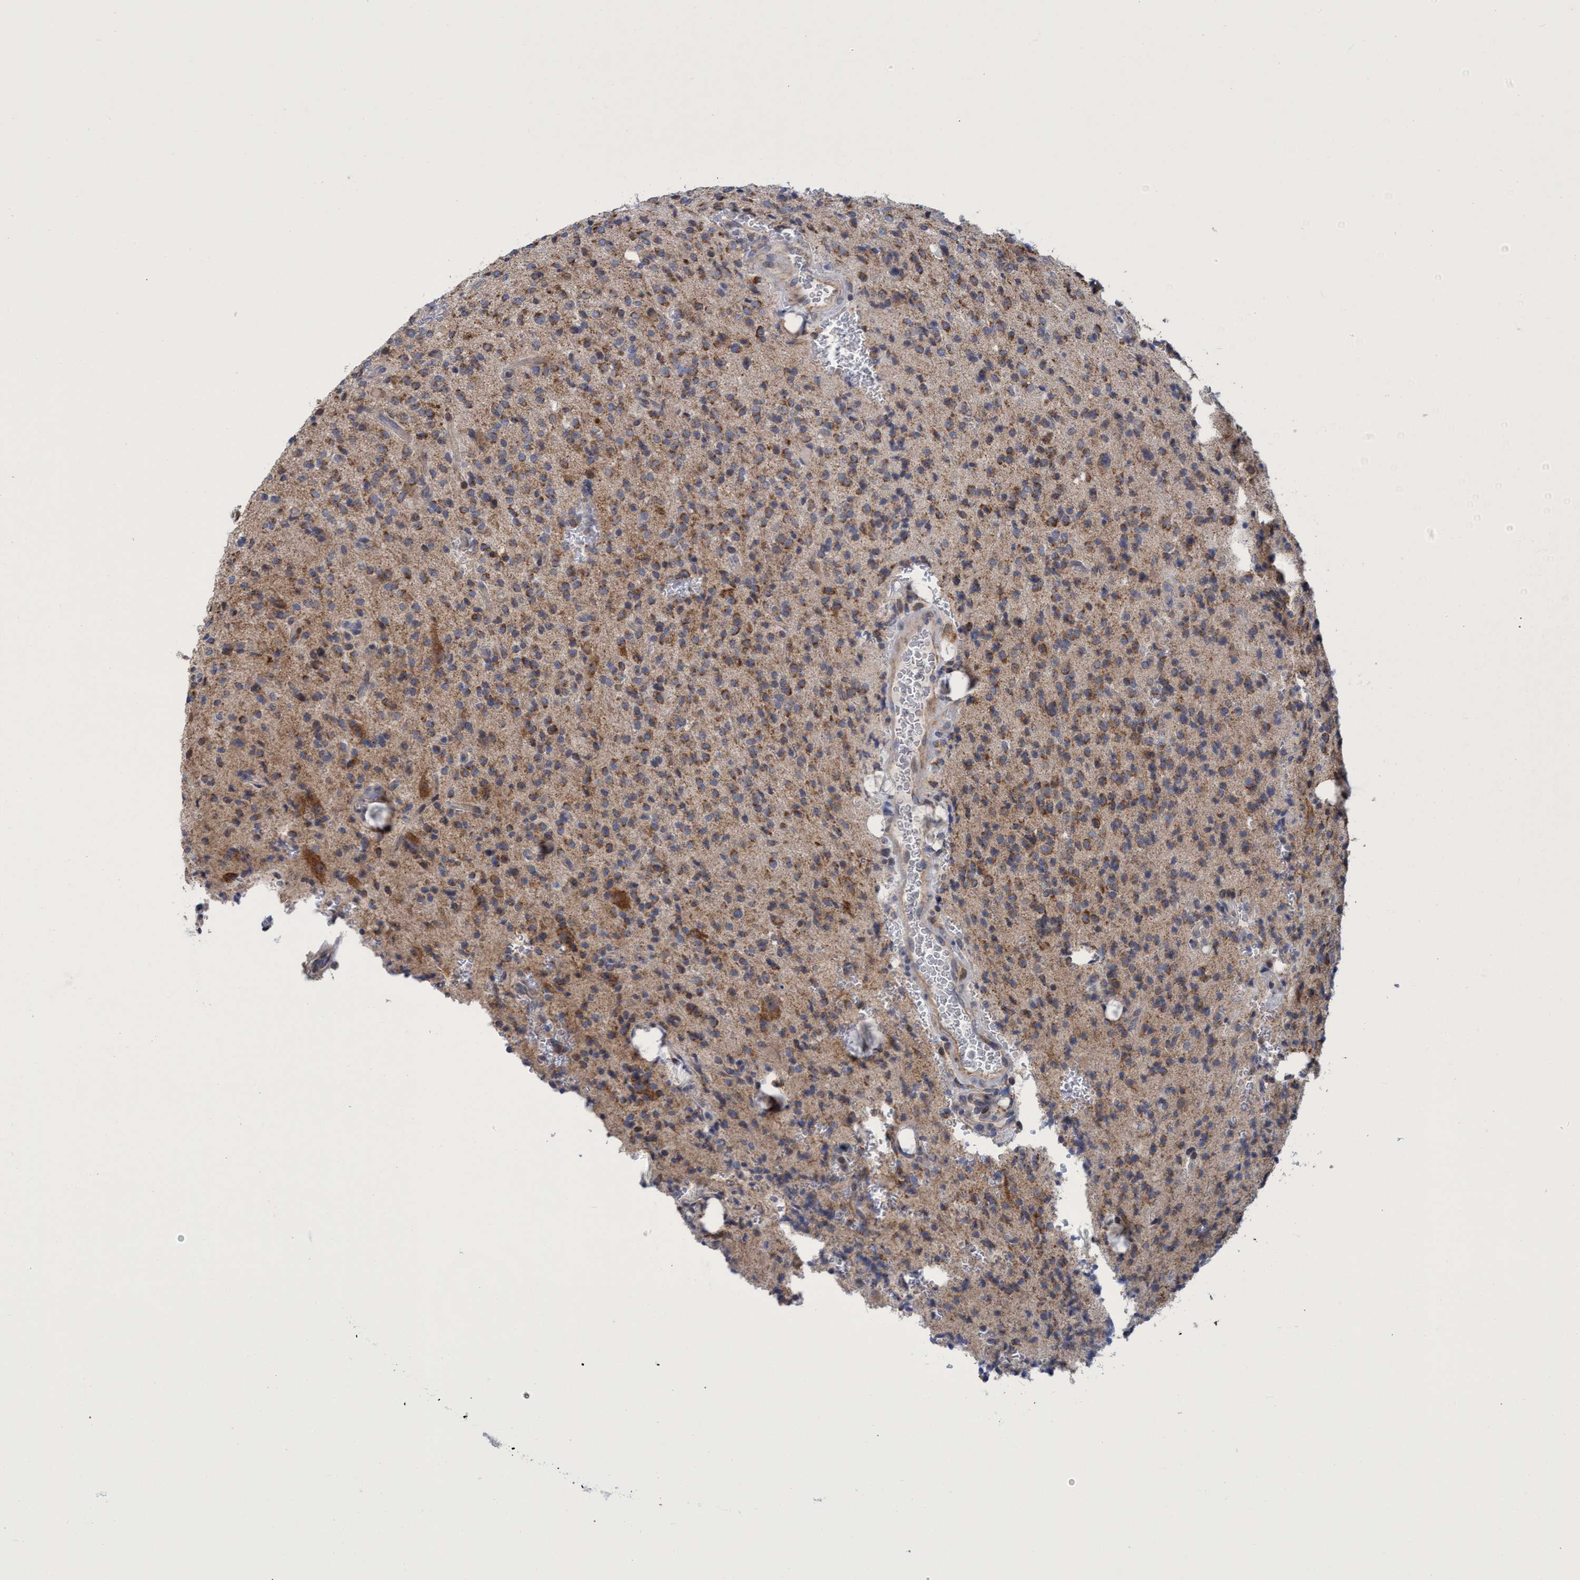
{"staining": {"intensity": "moderate", "quantity": ">75%", "location": "cytoplasmic/membranous"}, "tissue": "glioma", "cell_type": "Tumor cells", "image_type": "cancer", "snomed": [{"axis": "morphology", "description": "Glioma, malignant, High grade"}, {"axis": "topography", "description": "Brain"}], "caption": "Tumor cells display medium levels of moderate cytoplasmic/membranous staining in about >75% of cells in human glioma.", "gene": "NAT16", "patient": {"sex": "male", "age": 34}}